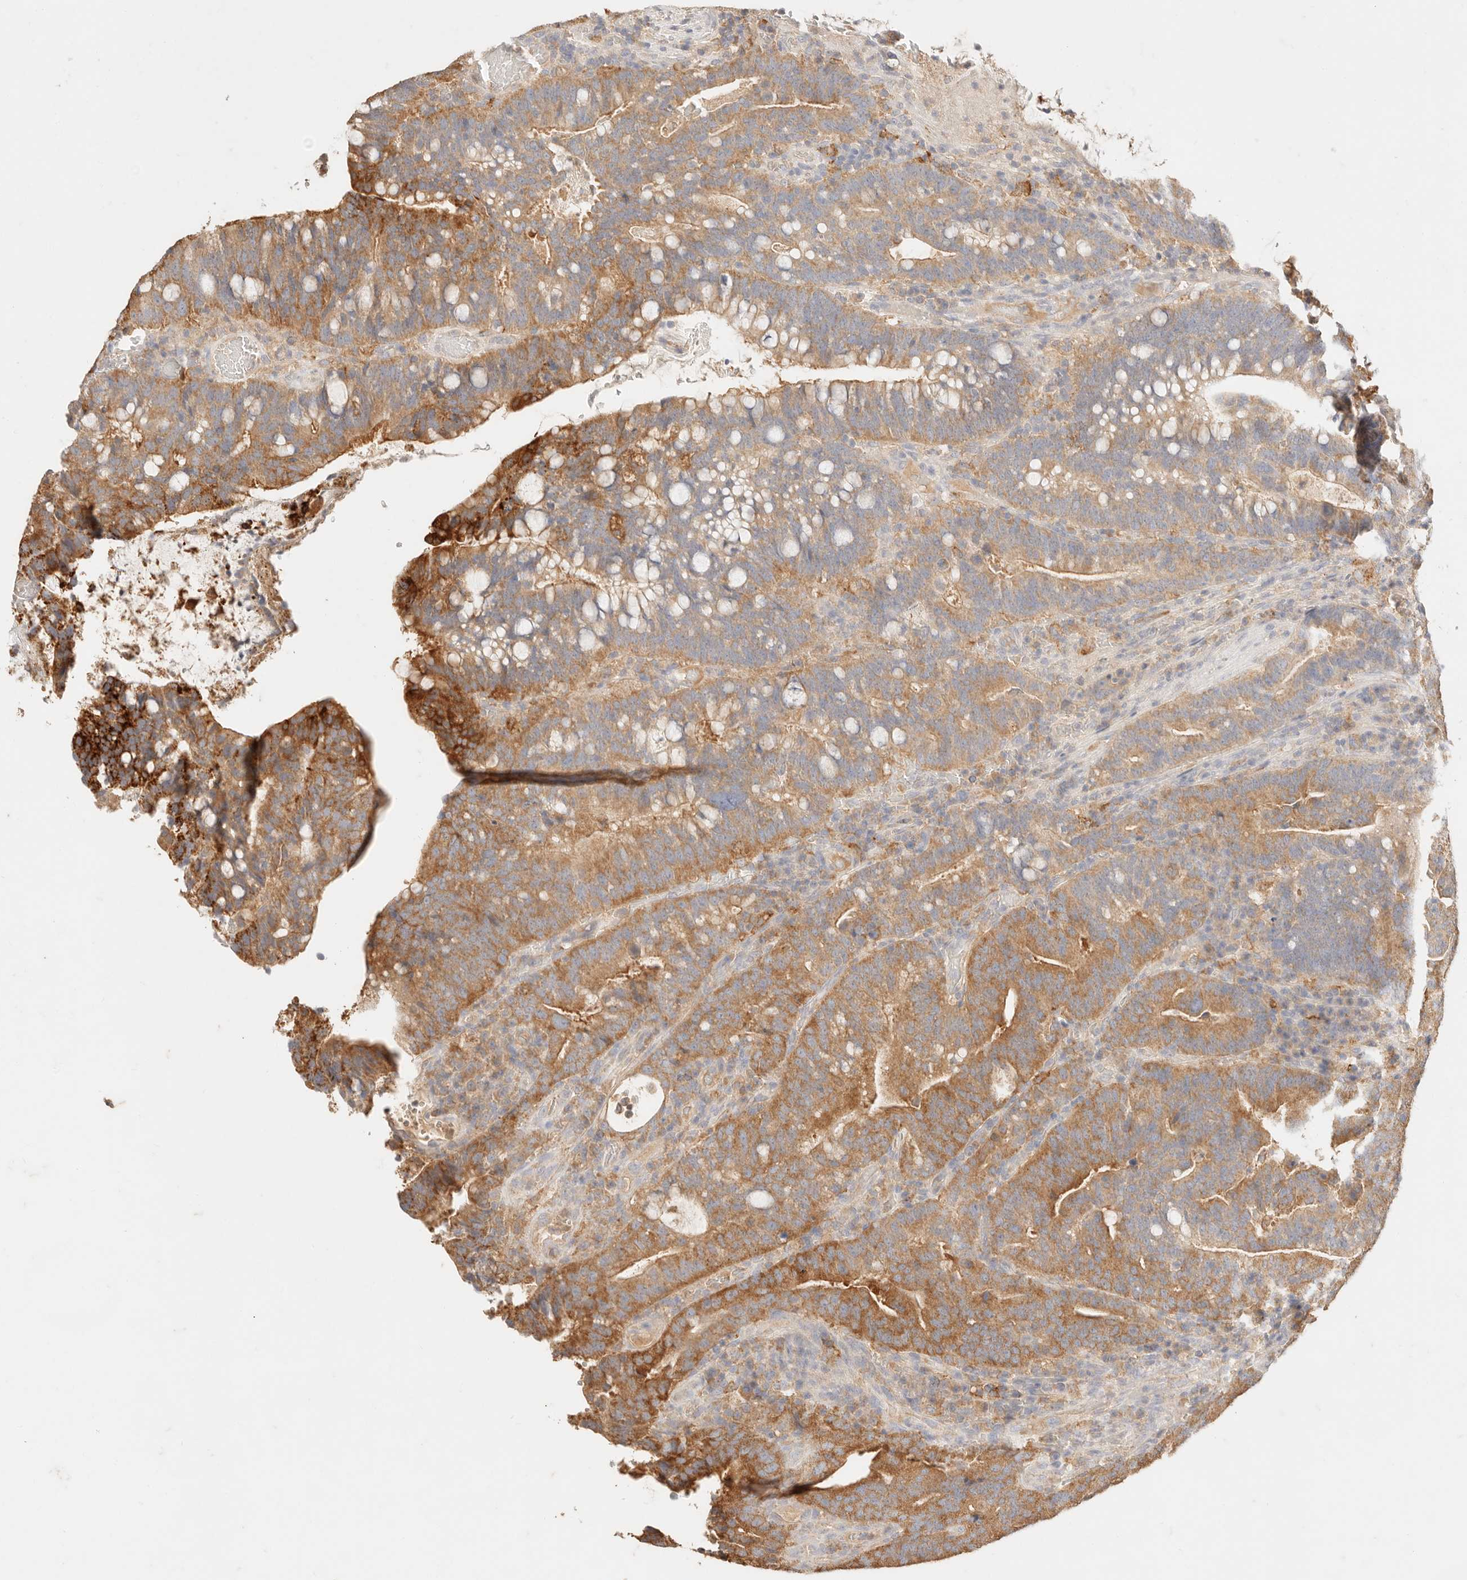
{"staining": {"intensity": "moderate", "quantity": ">75%", "location": "cytoplasmic/membranous"}, "tissue": "colorectal cancer", "cell_type": "Tumor cells", "image_type": "cancer", "snomed": [{"axis": "morphology", "description": "Adenocarcinoma, NOS"}, {"axis": "topography", "description": "Colon"}], "caption": "Protein expression analysis of human adenocarcinoma (colorectal) reveals moderate cytoplasmic/membranous positivity in approximately >75% of tumor cells.", "gene": "HK2", "patient": {"sex": "female", "age": 66}}